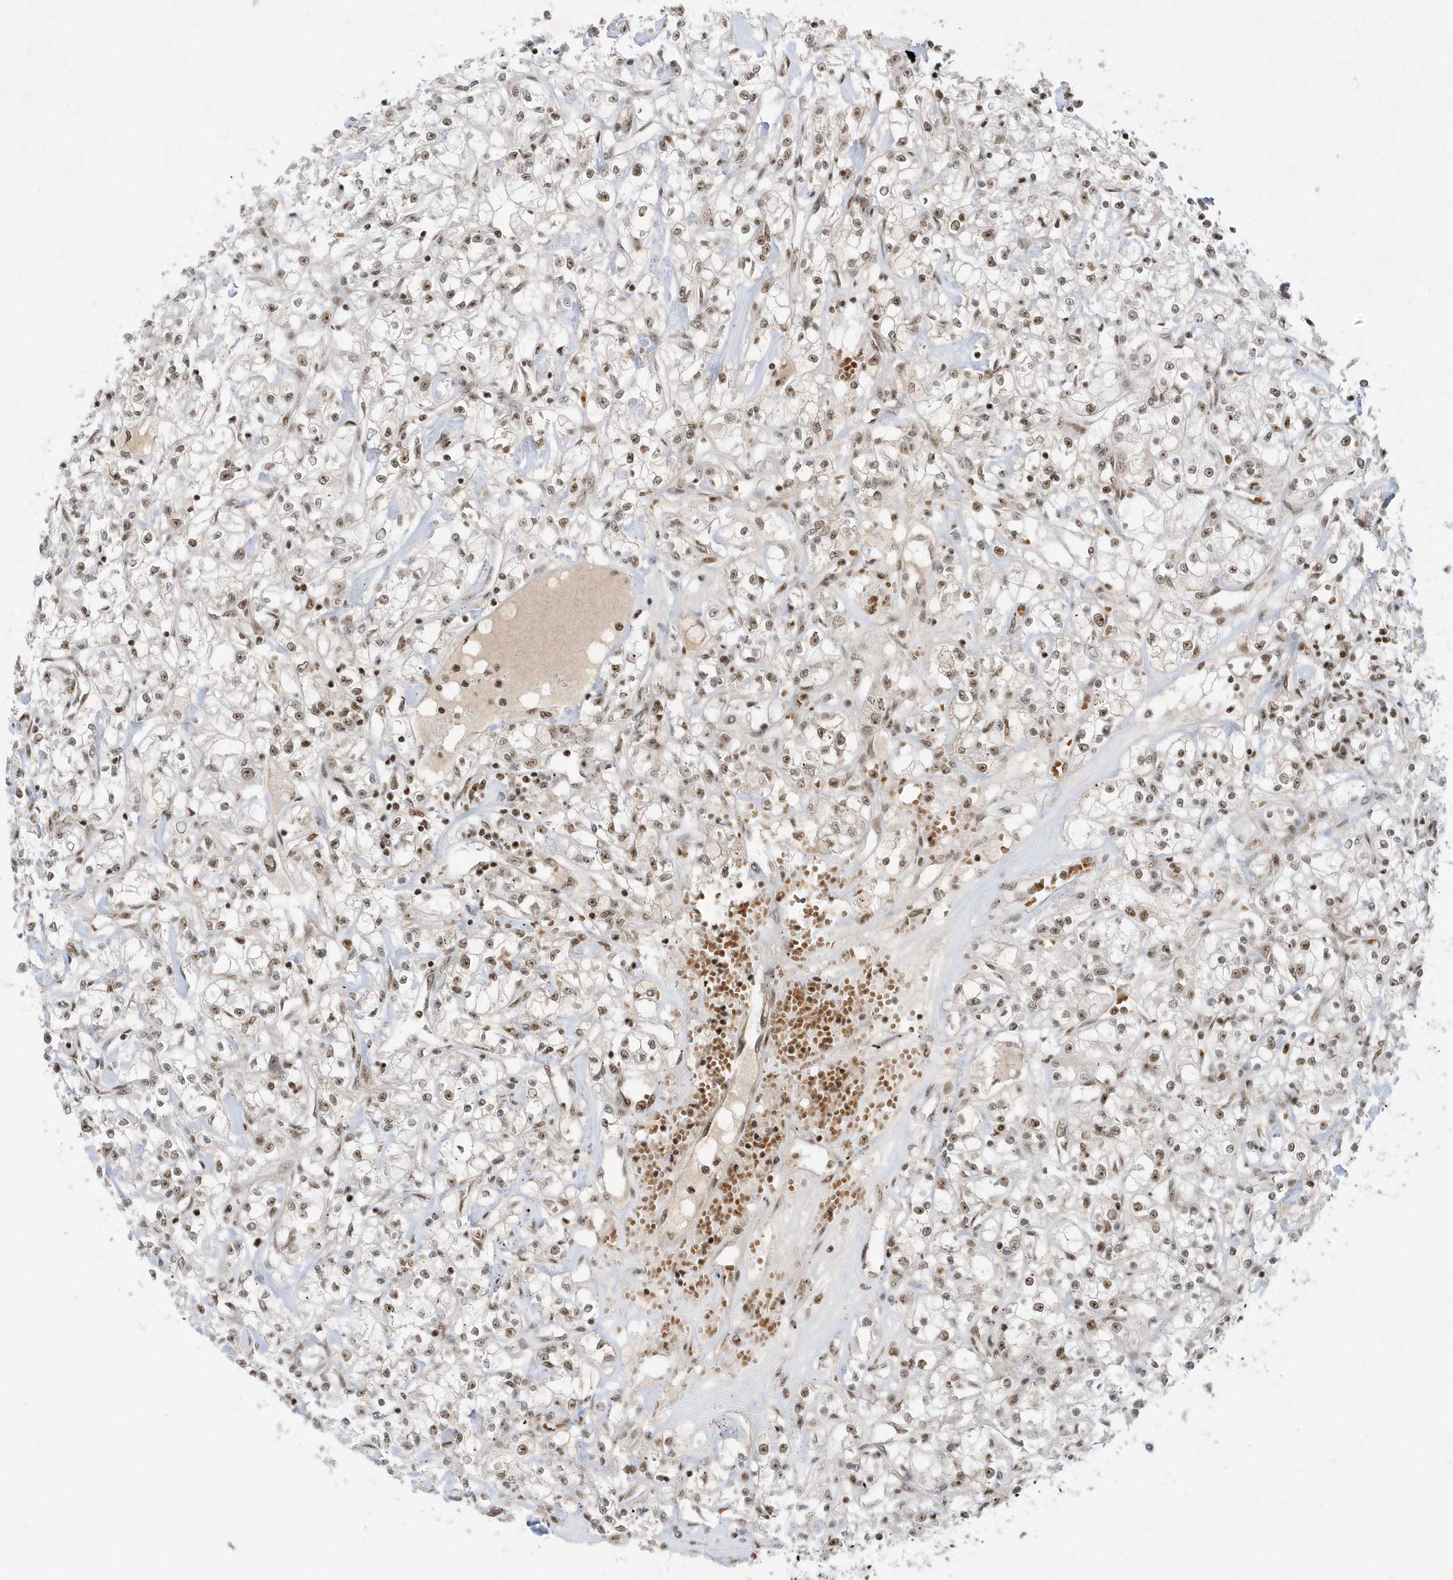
{"staining": {"intensity": "weak", "quantity": "25%-75%", "location": "nuclear"}, "tissue": "renal cancer", "cell_type": "Tumor cells", "image_type": "cancer", "snomed": [{"axis": "morphology", "description": "Adenocarcinoma, NOS"}, {"axis": "topography", "description": "Kidney"}], "caption": "Approximately 25%-75% of tumor cells in renal cancer (adenocarcinoma) display weak nuclear protein staining as visualized by brown immunohistochemical staining.", "gene": "PPIL2", "patient": {"sex": "female", "age": 59}}